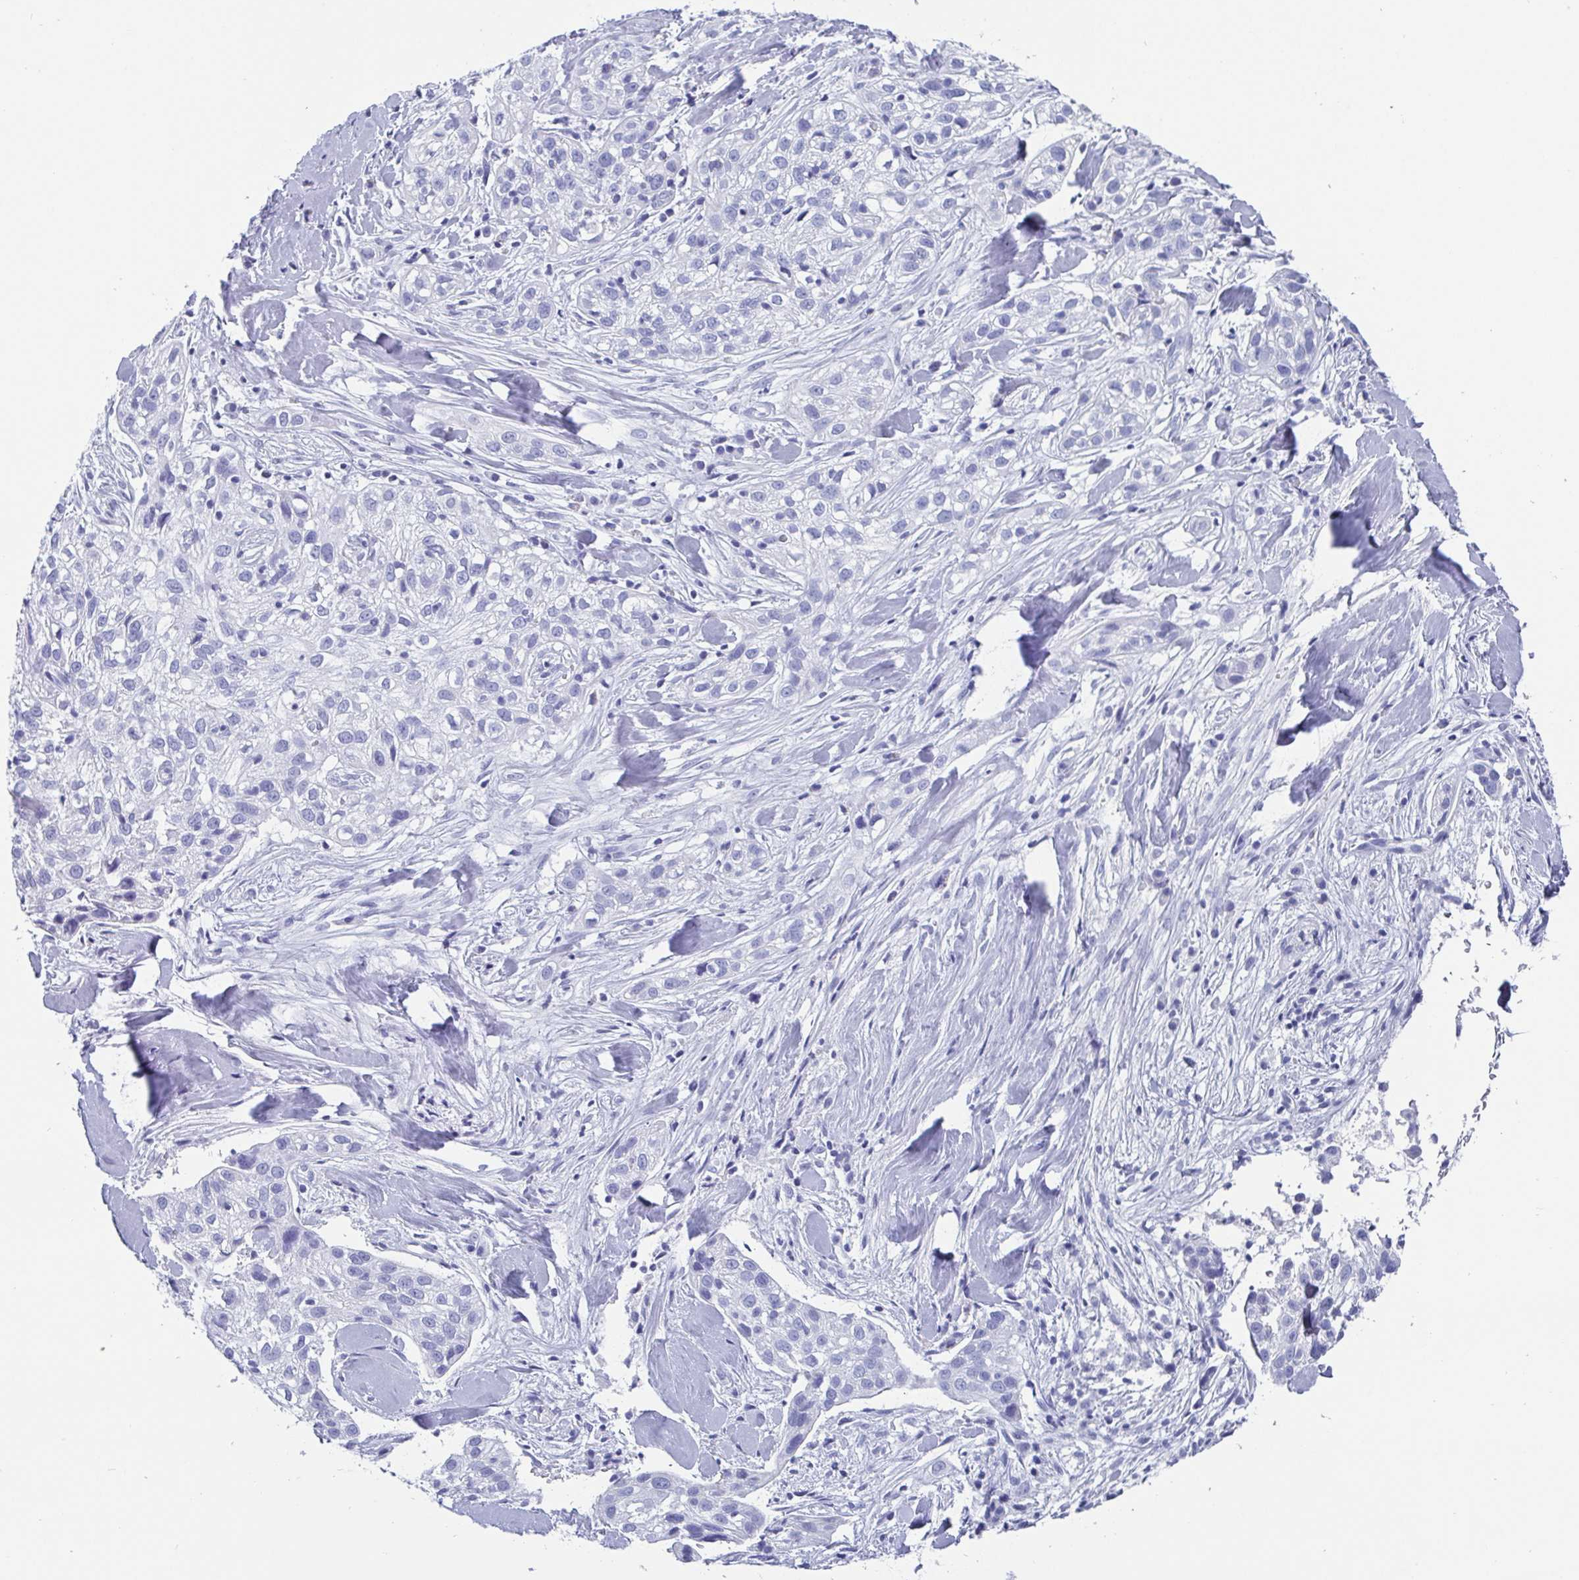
{"staining": {"intensity": "negative", "quantity": "none", "location": "none"}, "tissue": "skin cancer", "cell_type": "Tumor cells", "image_type": "cancer", "snomed": [{"axis": "morphology", "description": "Squamous cell carcinoma, NOS"}, {"axis": "topography", "description": "Skin"}], "caption": "High power microscopy image of an immunohistochemistry (IHC) image of skin squamous cell carcinoma, revealing no significant positivity in tumor cells. (DAB (3,3'-diaminobenzidine) immunohistochemistry, high magnification).", "gene": "SCGN", "patient": {"sex": "male", "age": 82}}